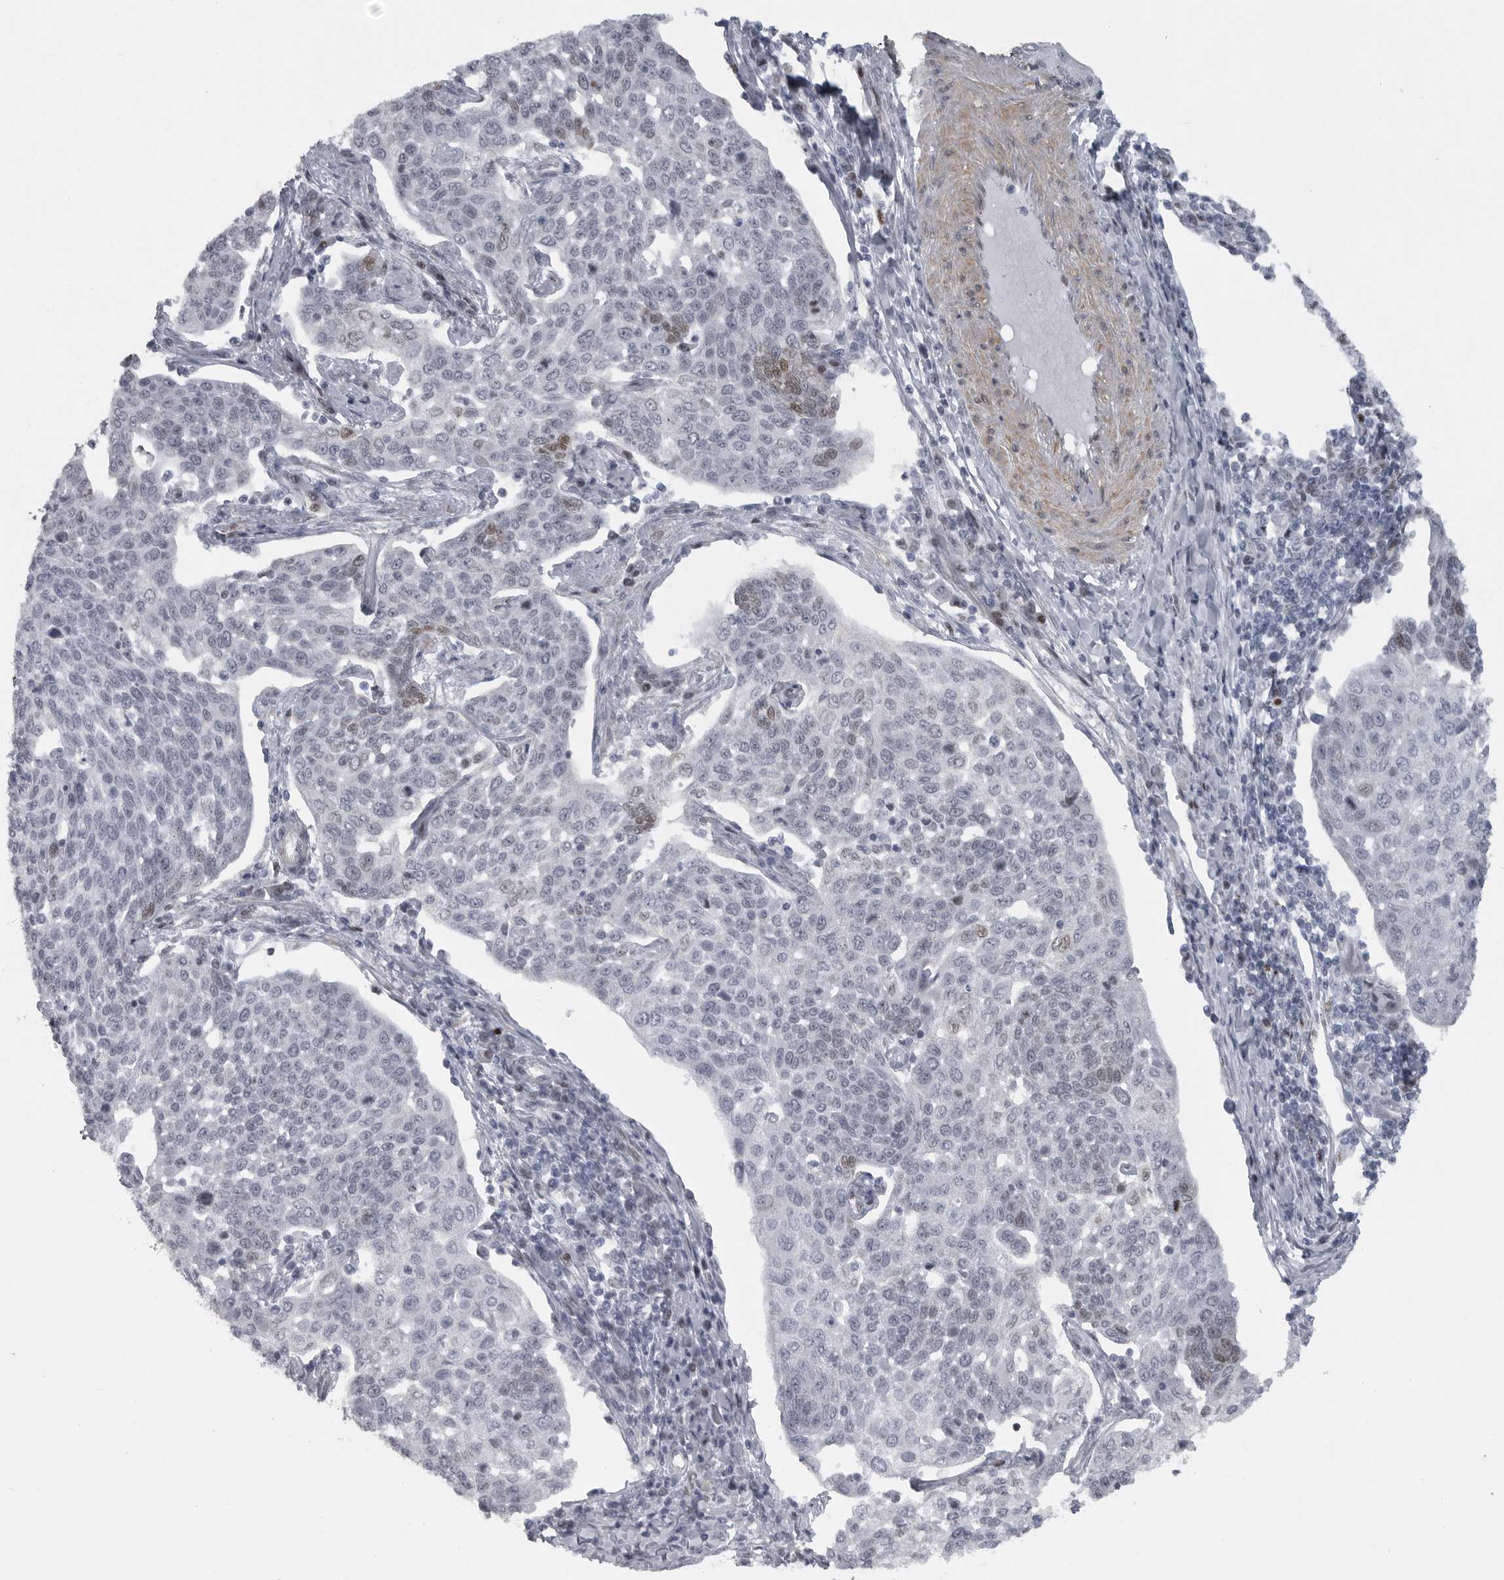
{"staining": {"intensity": "weak", "quantity": "<25%", "location": "nuclear"}, "tissue": "cervical cancer", "cell_type": "Tumor cells", "image_type": "cancer", "snomed": [{"axis": "morphology", "description": "Squamous cell carcinoma, NOS"}, {"axis": "topography", "description": "Cervix"}], "caption": "Tumor cells show no significant expression in squamous cell carcinoma (cervical). Nuclei are stained in blue.", "gene": "HMGN3", "patient": {"sex": "female", "age": 34}}